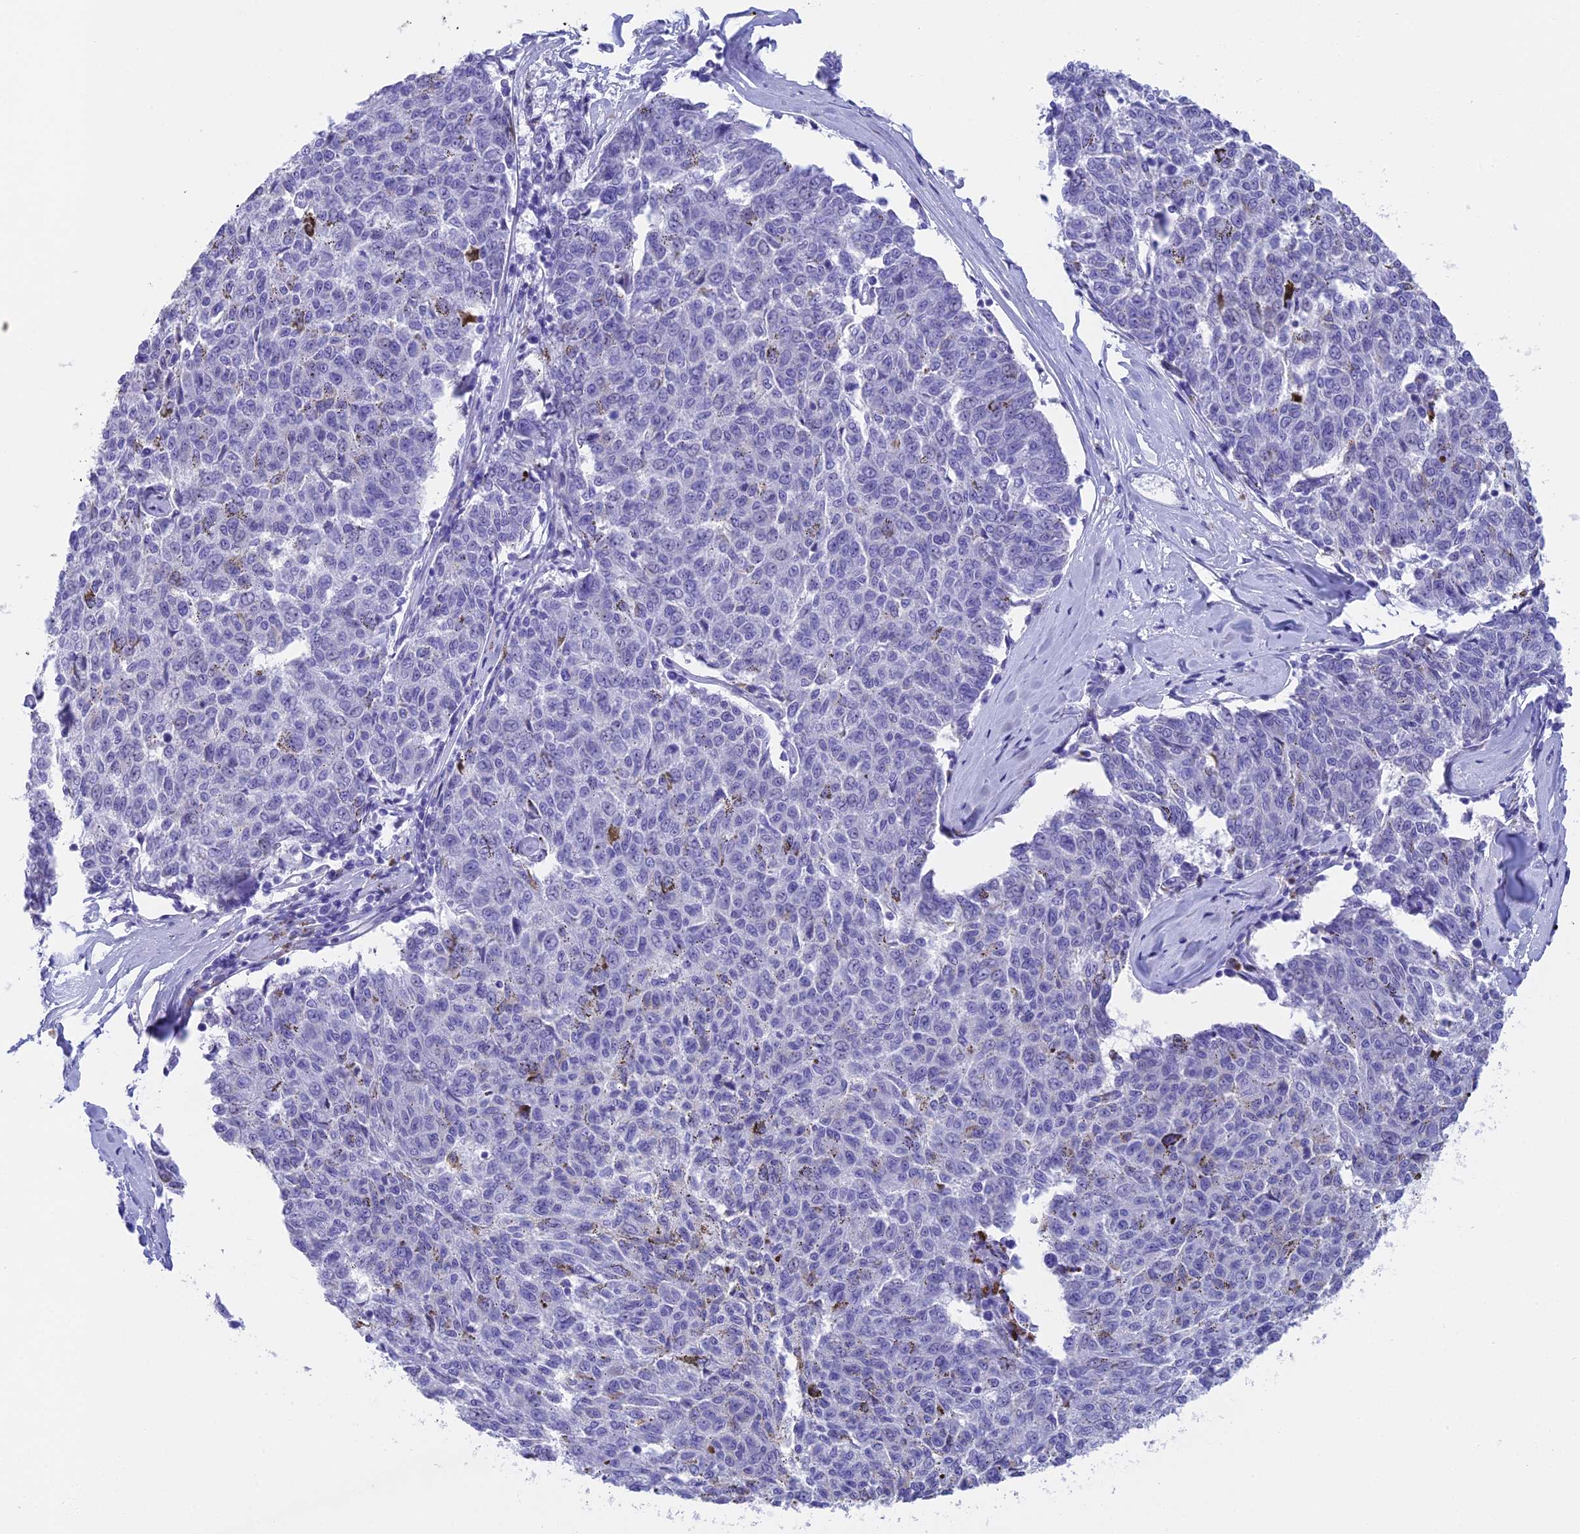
{"staining": {"intensity": "negative", "quantity": "none", "location": "none"}, "tissue": "melanoma", "cell_type": "Tumor cells", "image_type": "cancer", "snomed": [{"axis": "morphology", "description": "Malignant melanoma, NOS"}, {"axis": "topography", "description": "Skin"}], "caption": "Immunohistochemistry (IHC) photomicrograph of melanoma stained for a protein (brown), which reveals no expression in tumor cells. (DAB (3,3'-diaminobenzidine) immunohistochemistry with hematoxylin counter stain).", "gene": "TACSTD2", "patient": {"sex": "female", "age": 72}}